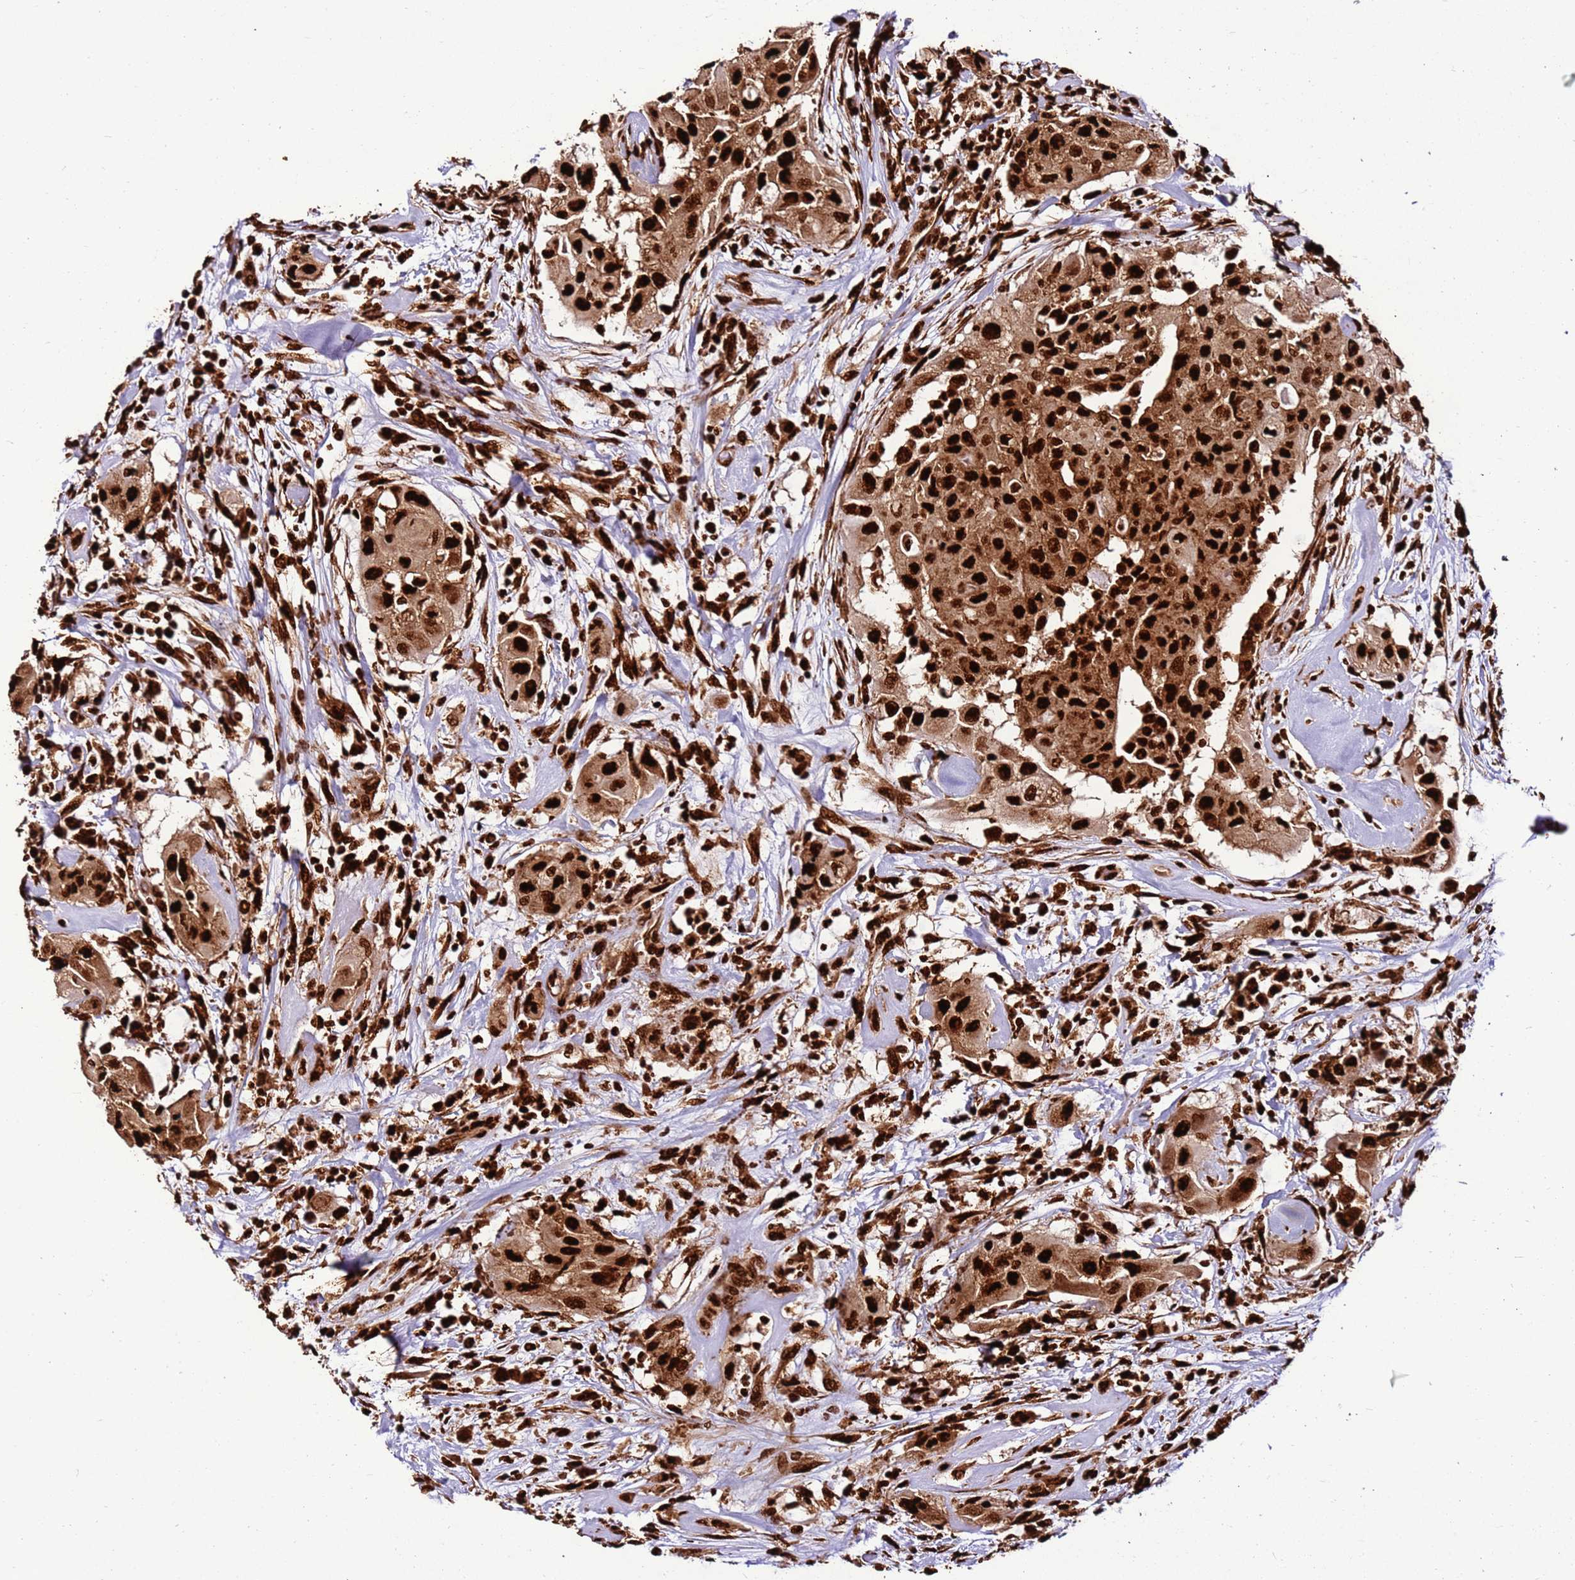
{"staining": {"intensity": "strong", "quantity": ">75%", "location": "cytoplasmic/membranous,nuclear"}, "tissue": "thyroid cancer", "cell_type": "Tumor cells", "image_type": "cancer", "snomed": [{"axis": "morphology", "description": "Papillary adenocarcinoma, NOS"}, {"axis": "topography", "description": "Thyroid gland"}], "caption": "Tumor cells demonstrate high levels of strong cytoplasmic/membranous and nuclear expression in approximately >75% of cells in human thyroid cancer (papillary adenocarcinoma).", "gene": "HNRNPAB", "patient": {"sex": "female", "age": 59}}